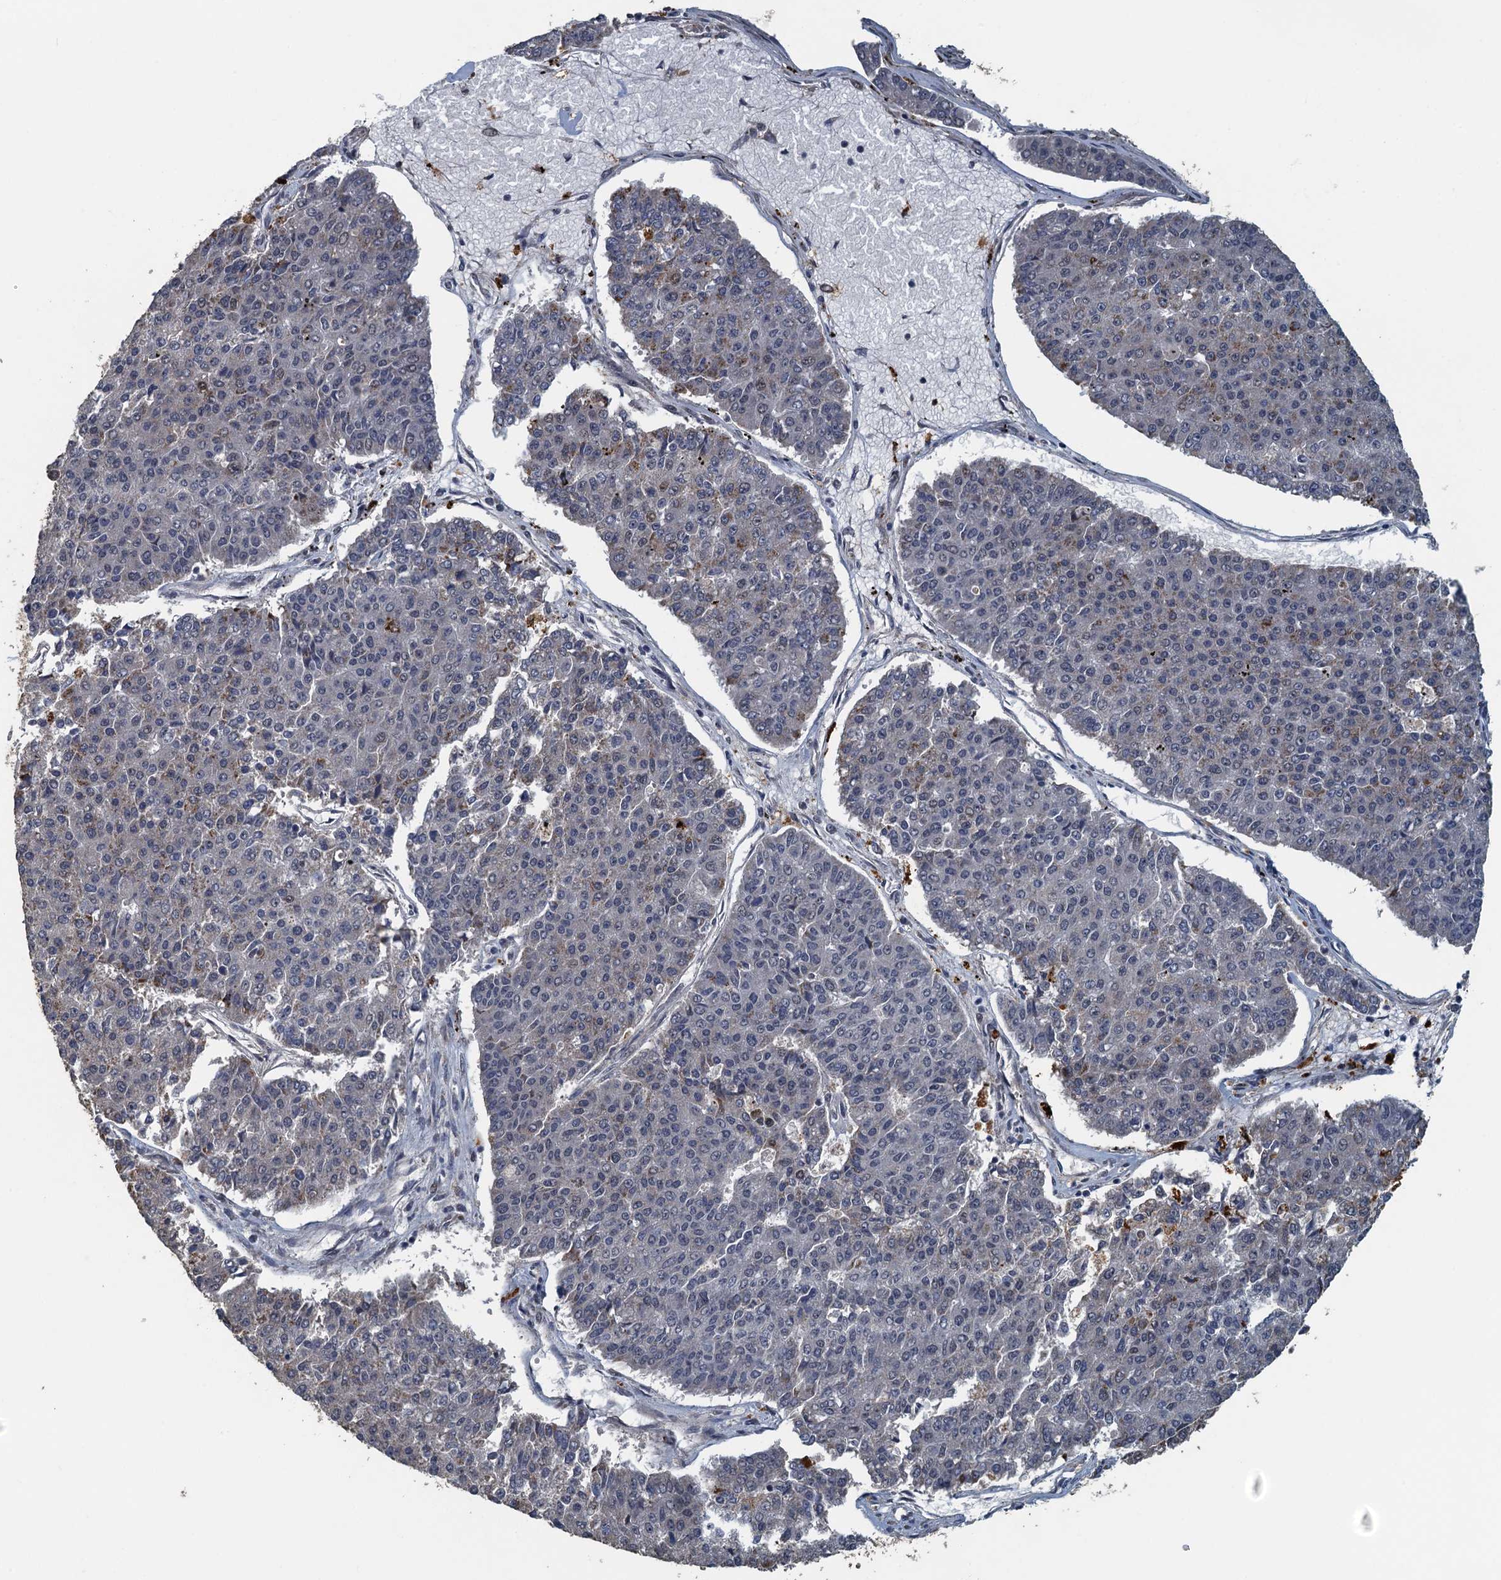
{"staining": {"intensity": "moderate", "quantity": "<25%", "location": "cytoplasmic/membranous"}, "tissue": "pancreatic cancer", "cell_type": "Tumor cells", "image_type": "cancer", "snomed": [{"axis": "morphology", "description": "Adenocarcinoma, NOS"}, {"axis": "topography", "description": "Pancreas"}], "caption": "DAB (3,3'-diaminobenzidine) immunohistochemical staining of pancreatic cancer exhibits moderate cytoplasmic/membranous protein staining in about <25% of tumor cells.", "gene": "AGRN", "patient": {"sex": "male", "age": 50}}